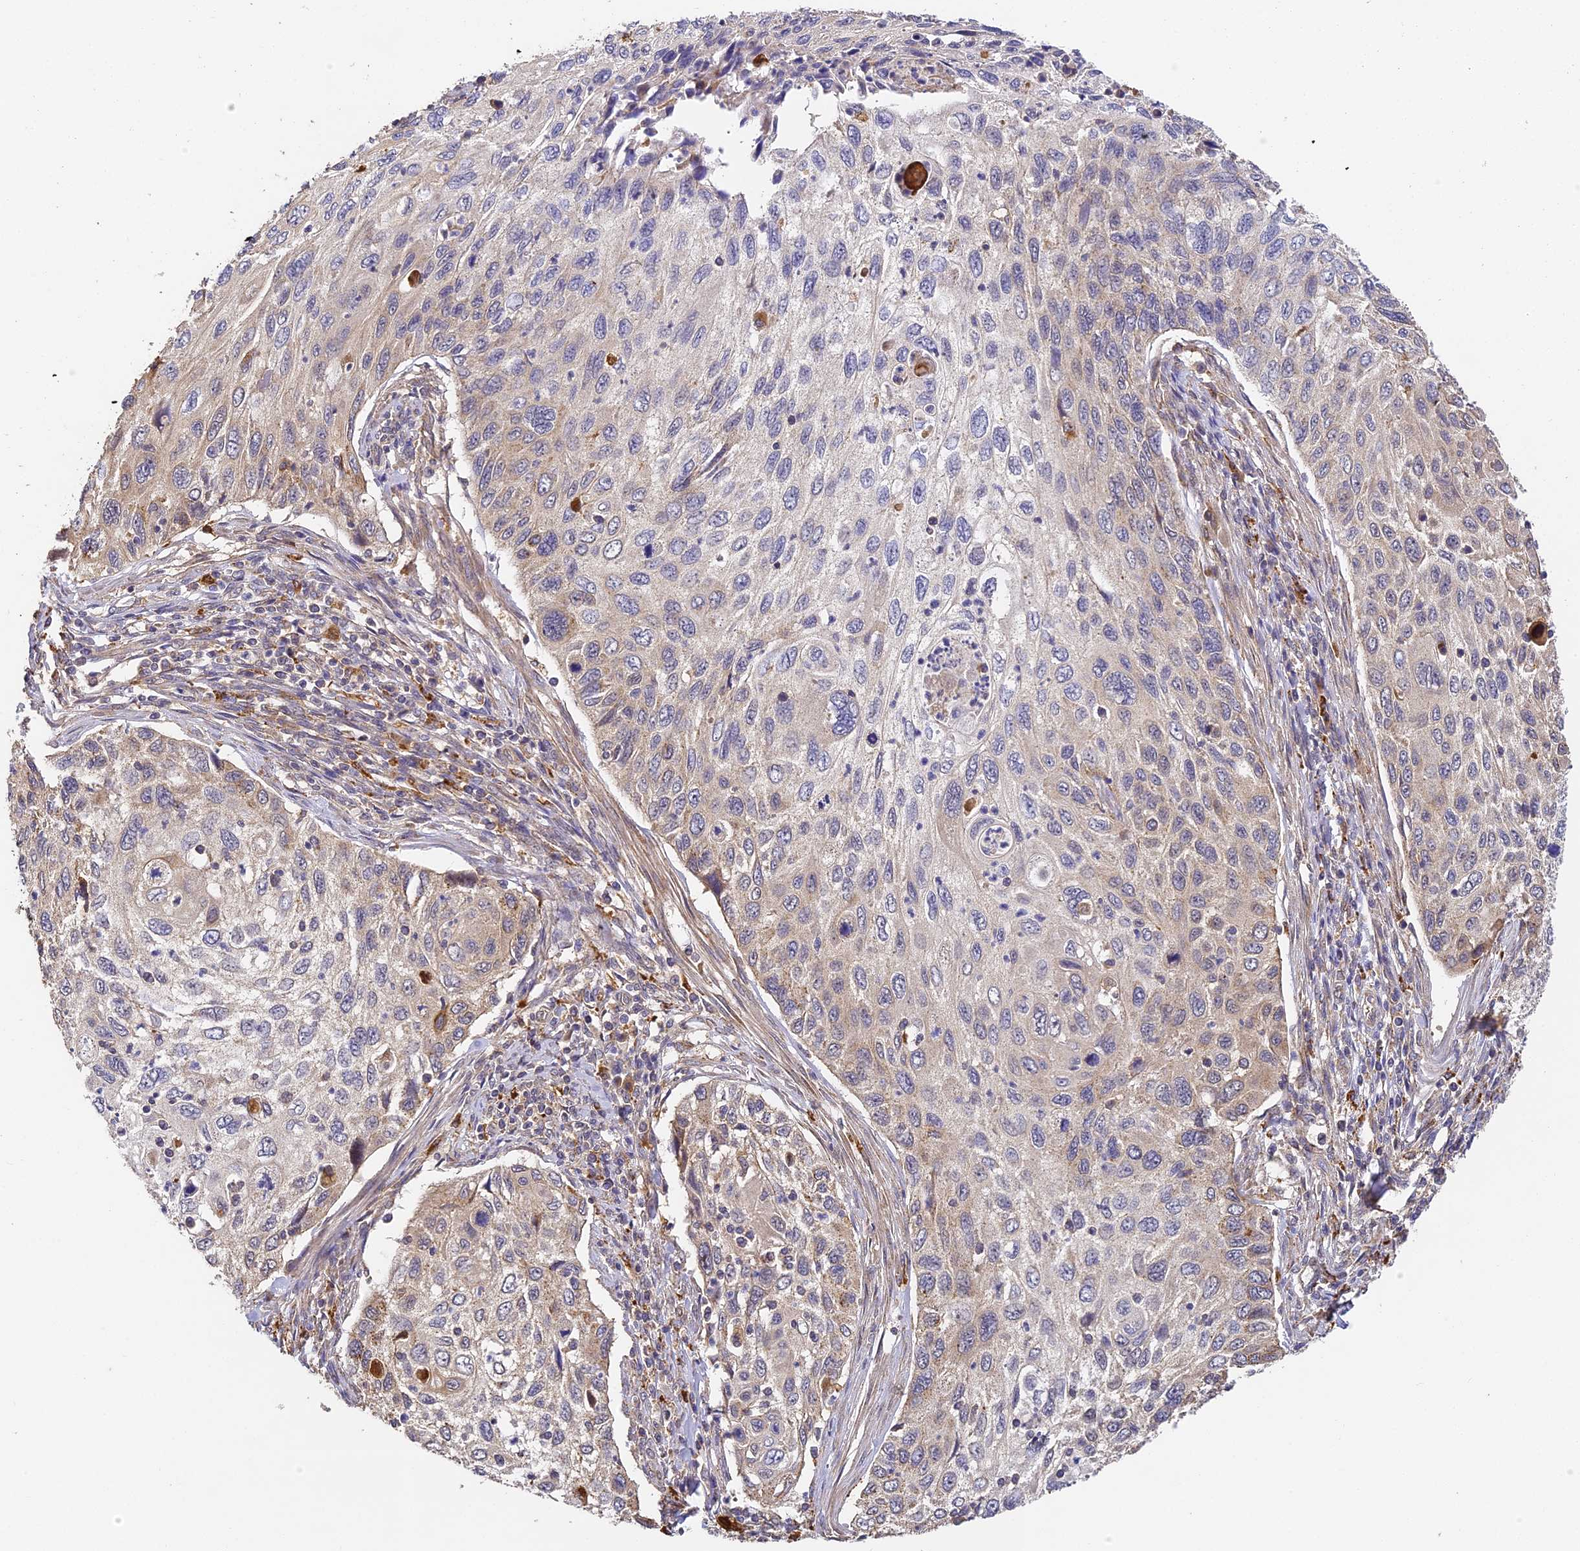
{"staining": {"intensity": "negative", "quantity": "none", "location": "none"}, "tissue": "cervical cancer", "cell_type": "Tumor cells", "image_type": "cancer", "snomed": [{"axis": "morphology", "description": "Squamous cell carcinoma, NOS"}, {"axis": "topography", "description": "Cervix"}], "caption": "Tumor cells show no significant staining in squamous cell carcinoma (cervical).", "gene": "YAE1", "patient": {"sex": "female", "age": 70}}